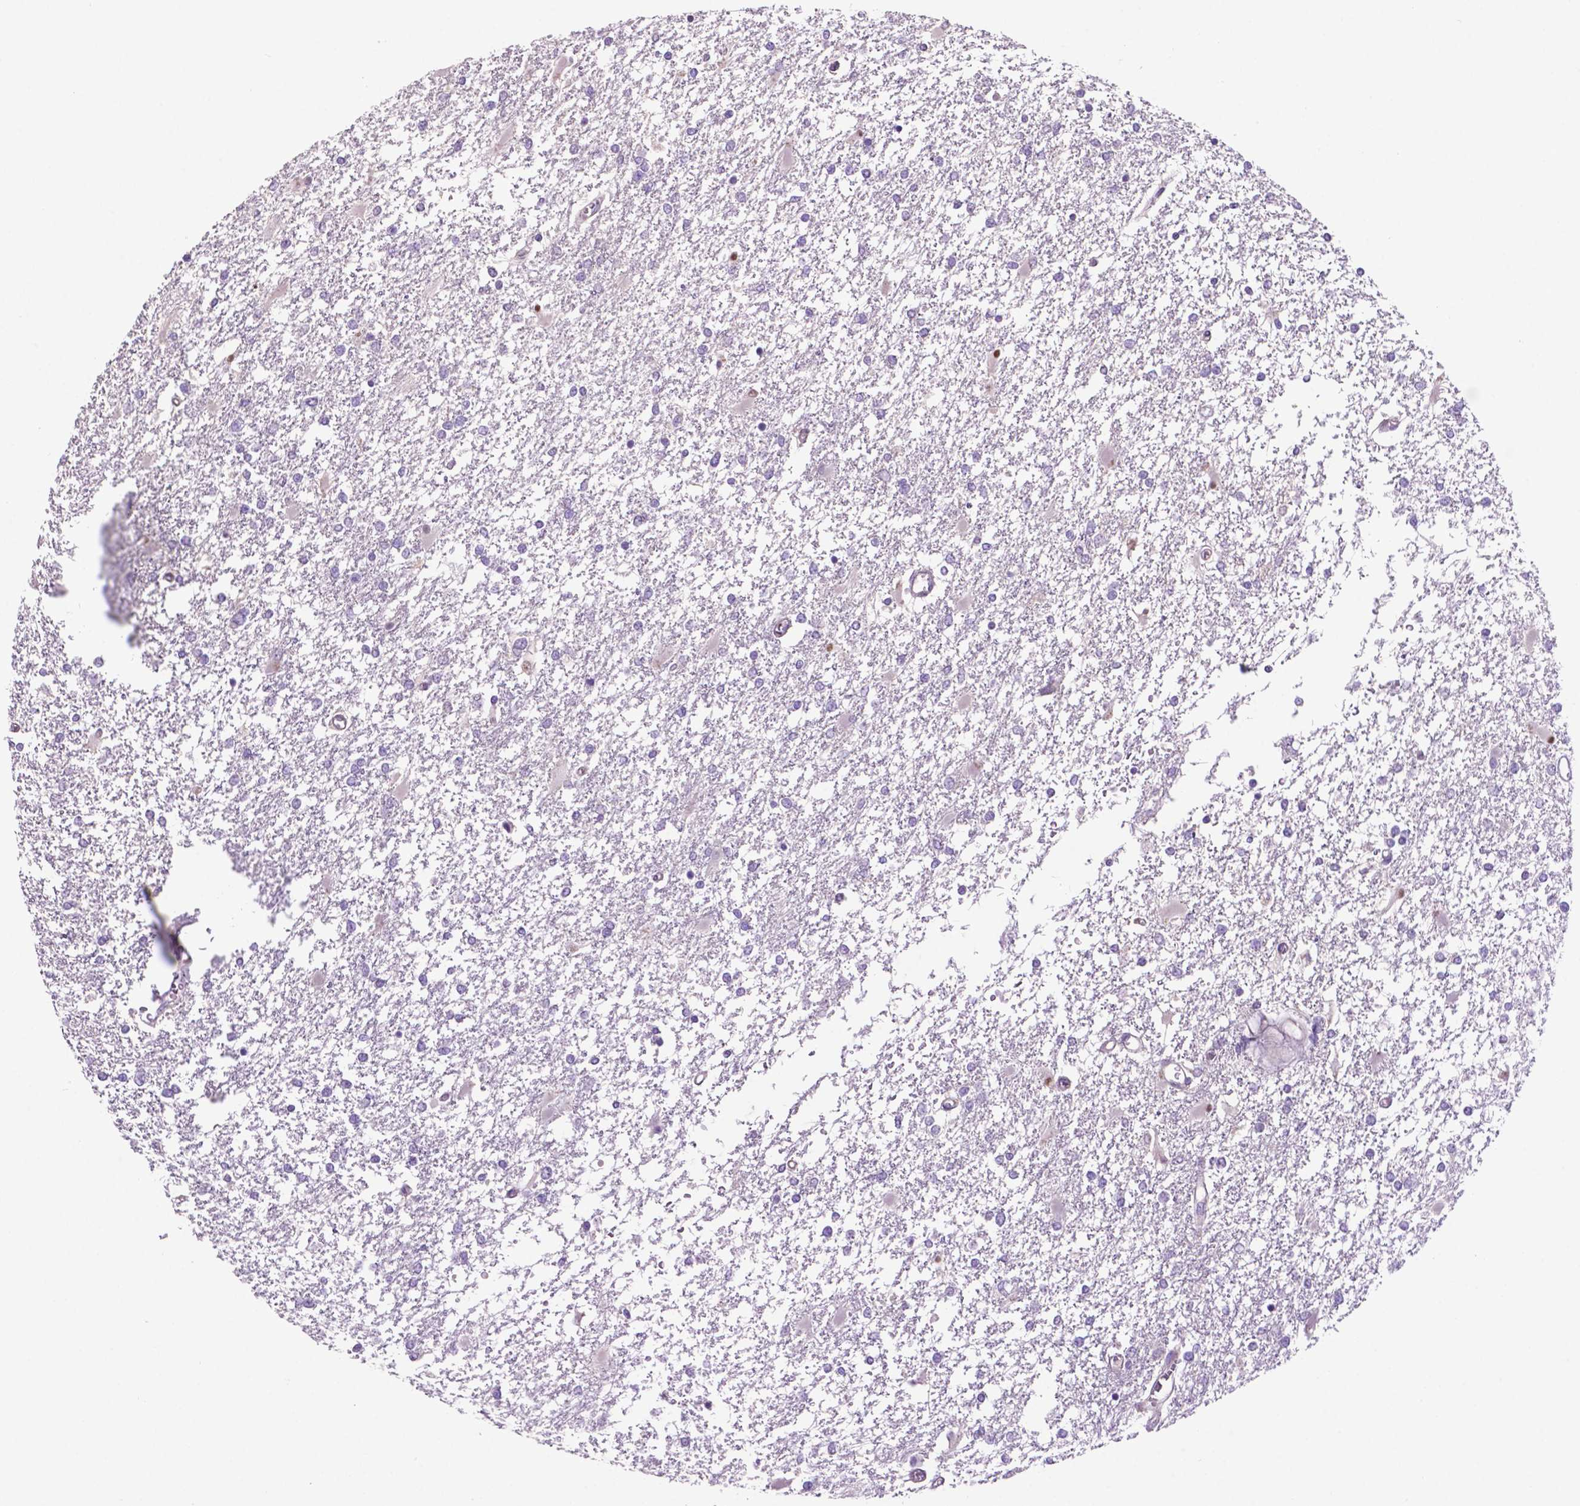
{"staining": {"intensity": "negative", "quantity": "none", "location": "none"}, "tissue": "glioma", "cell_type": "Tumor cells", "image_type": "cancer", "snomed": [{"axis": "morphology", "description": "Glioma, malignant, High grade"}, {"axis": "topography", "description": "Cerebral cortex"}], "caption": "High-grade glioma (malignant) was stained to show a protein in brown. There is no significant staining in tumor cells.", "gene": "PRPS2", "patient": {"sex": "male", "age": 79}}